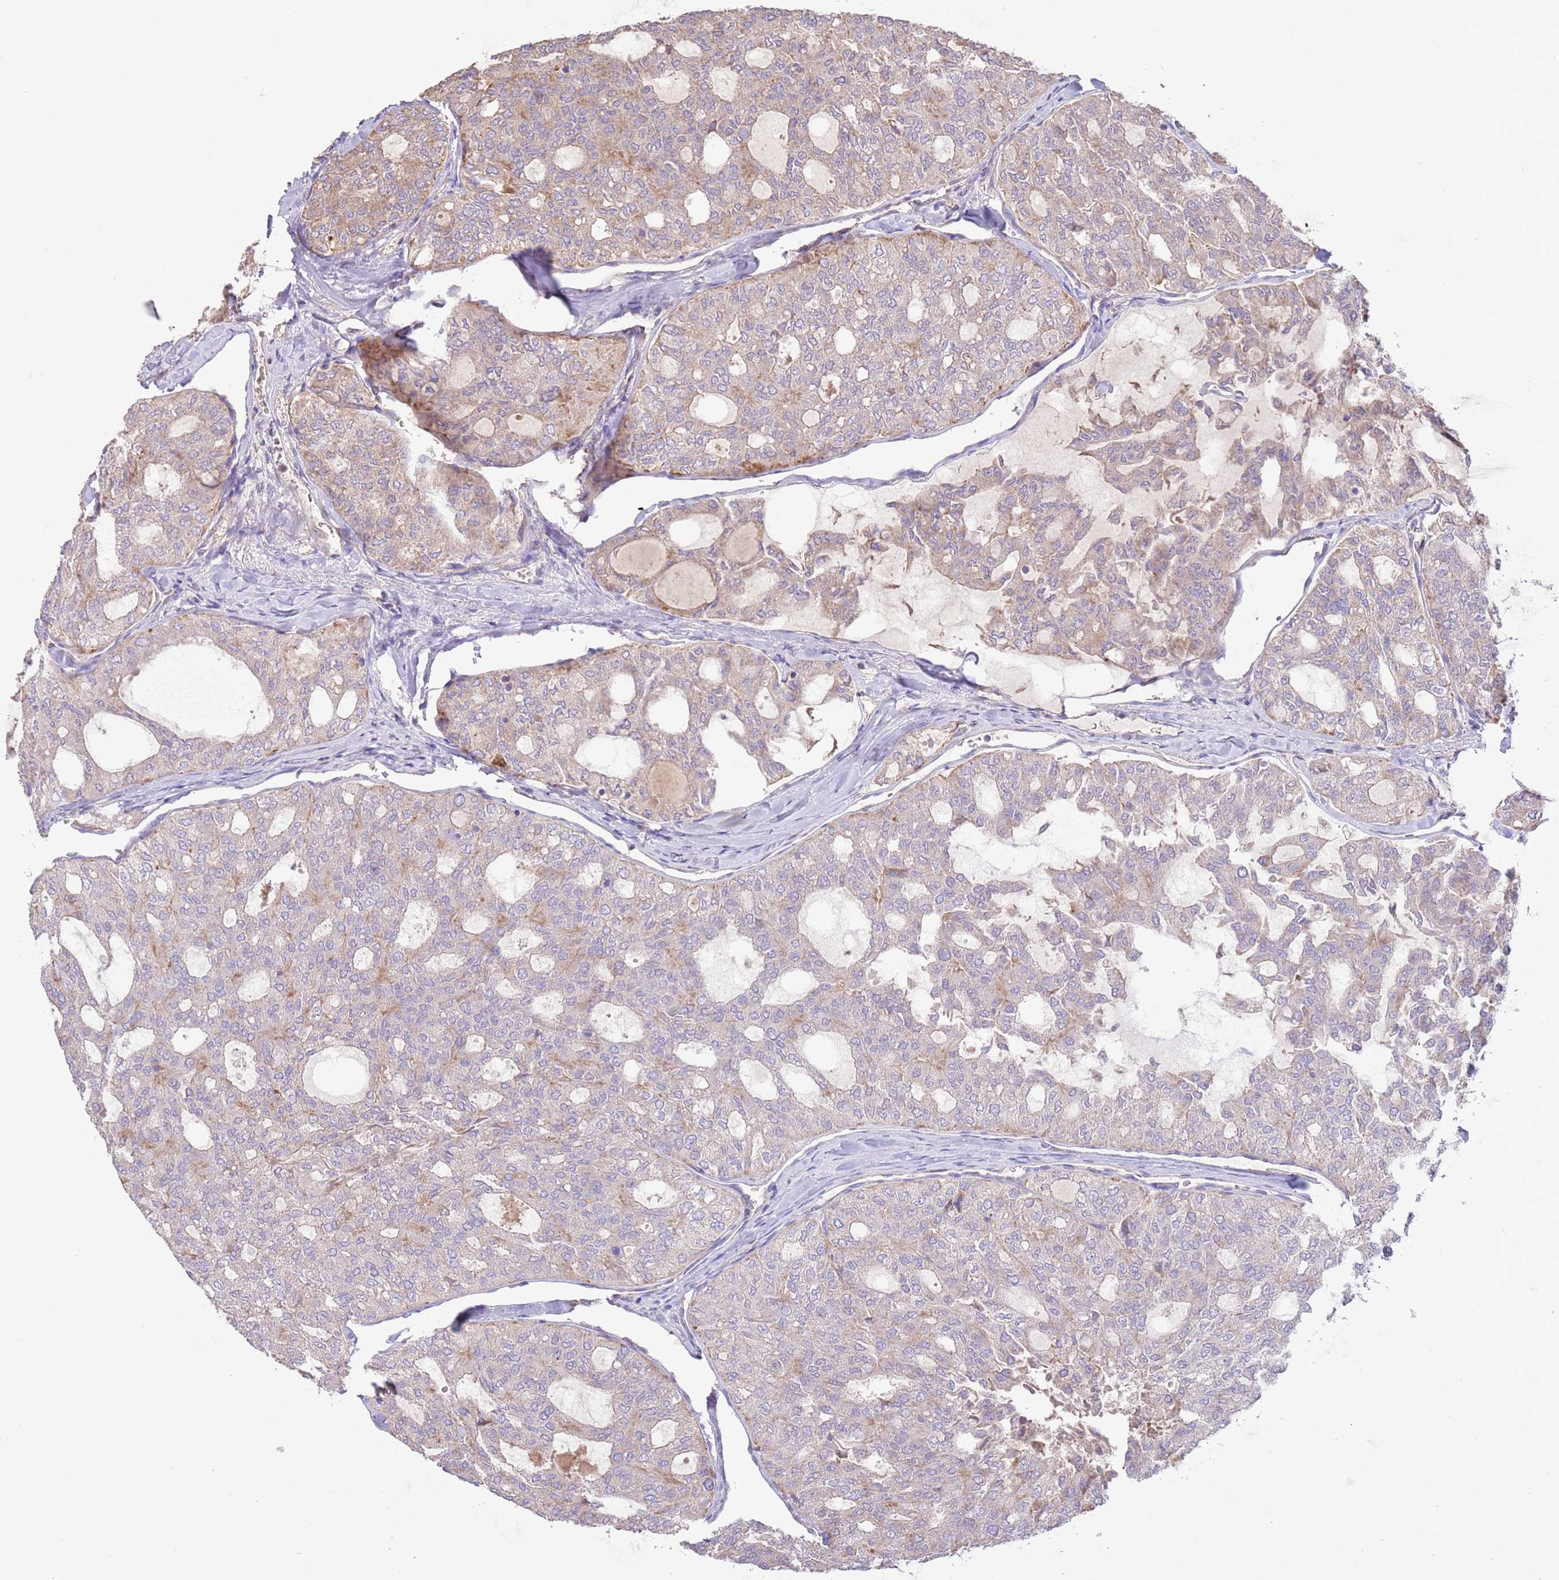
{"staining": {"intensity": "weak", "quantity": "<25%", "location": "cytoplasmic/membranous"}, "tissue": "thyroid cancer", "cell_type": "Tumor cells", "image_type": "cancer", "snomed": [{"axis": "morphology", "description": "Follicular adenoma carcinoma, NOS"}, {"axis": "topography", "description": "Thyroid gland"}], "caption": "DAB (3,3'-diaminobenzidine) immunohistochemical staining of human follicular adenoma carcinoma (thyroid) demonstrates no significant positivity in tumor cells. (Immunohistochemistry, brightfield microscopy, high magnification).", "gene": "DOCK6", "patient": {"sex": "male", "age": 75}}